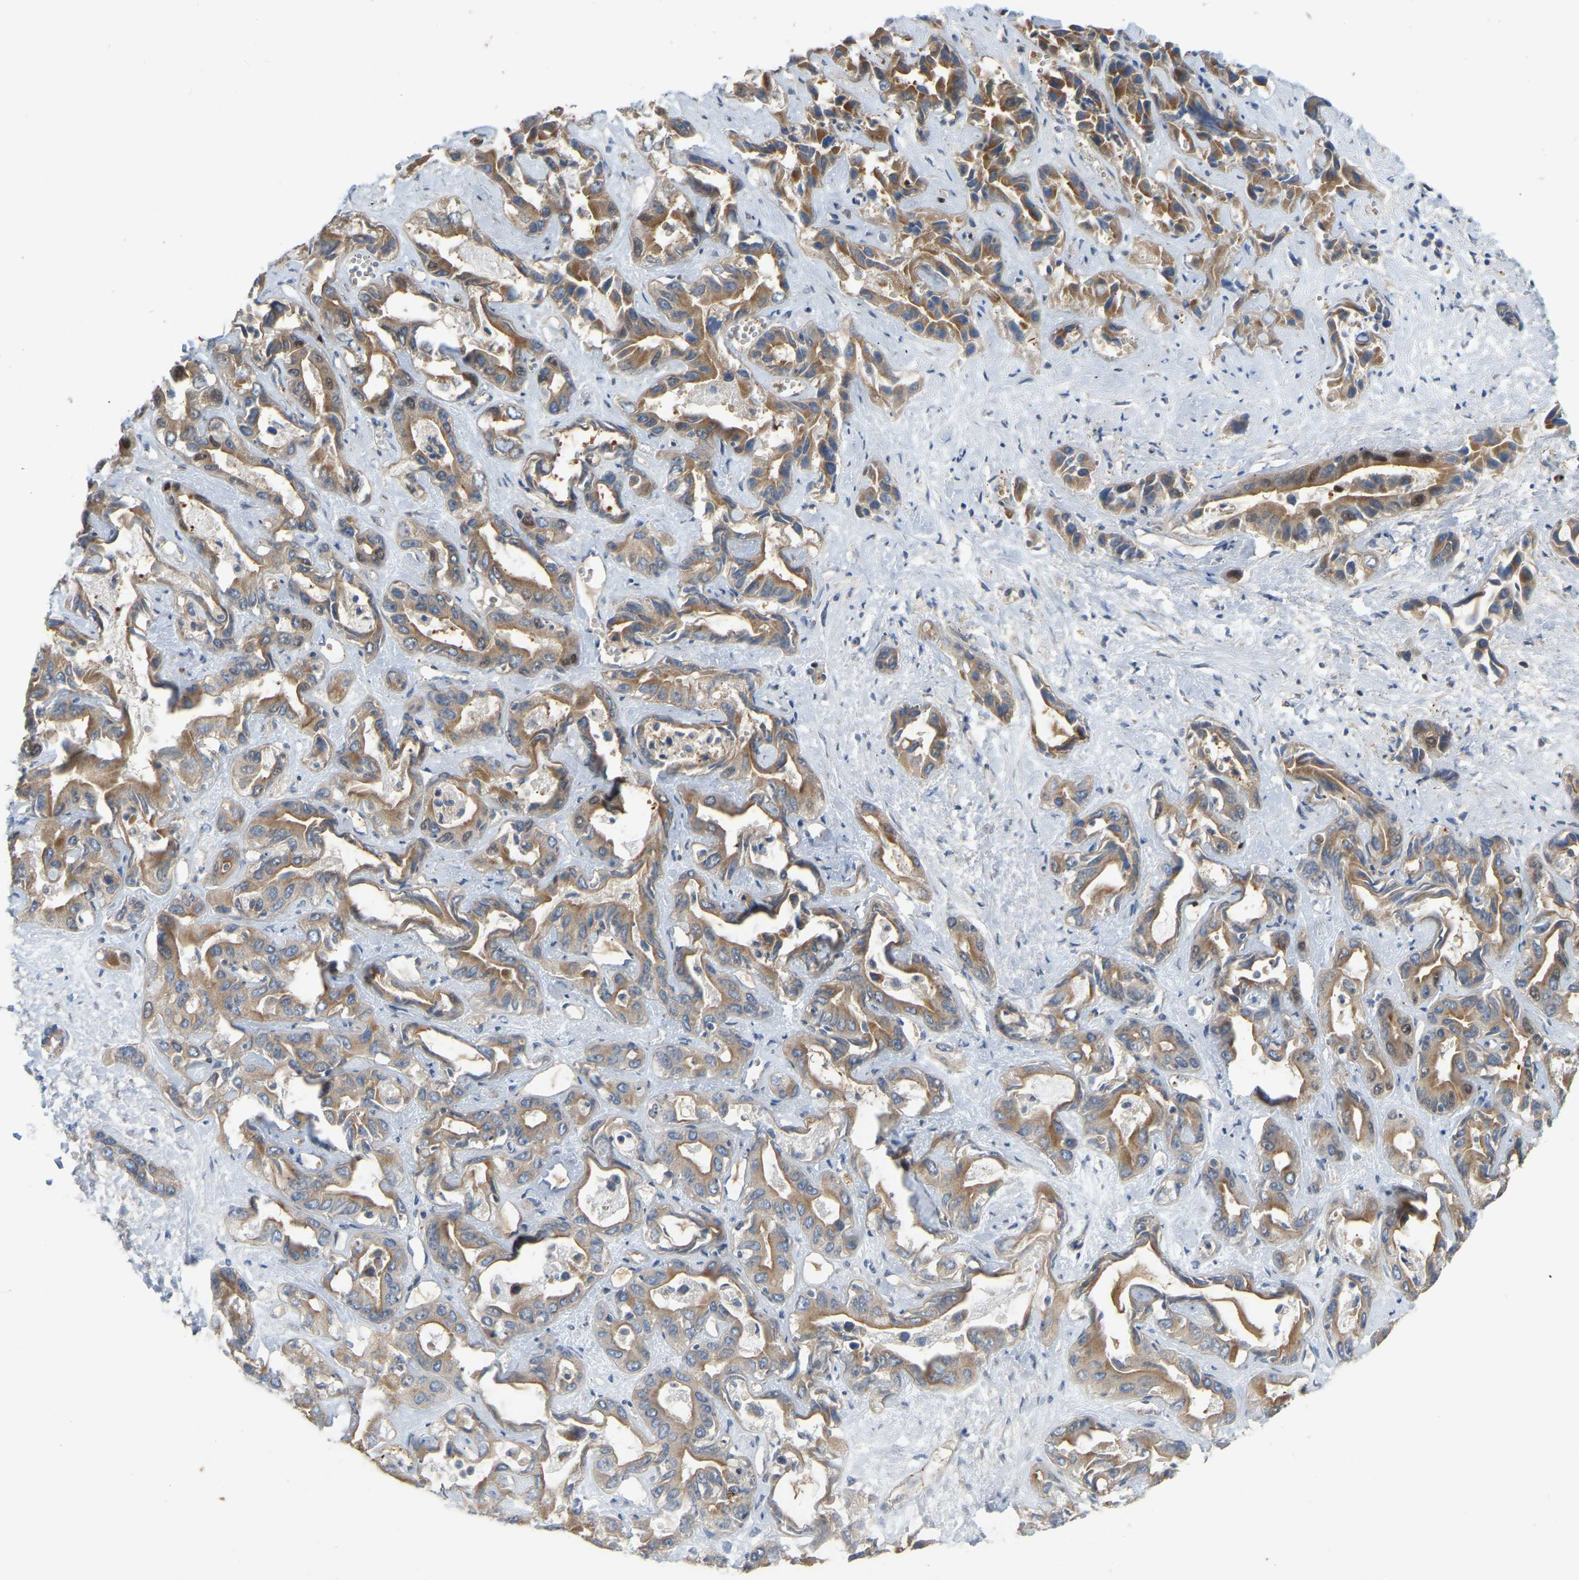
{"staining": {"intensity": "moderate", "quantity": ">75%", "location": "cytoplasmic/membranous,nuclear"}, "tissue": "liver cancer", "cell_type": "Tumor cells", "image_type": "cancer", "snomed": [{"axis": "morphology", "description": "Cholangiocarcinoma"}, {"axis": "topography", "description": "Liver"}], "caption": "Liver cancer (cholangiocarcinoma) tissue displays moderate cytoplasmic/membranous and nuclear expression in about >75% of tumor cells Nuclei are stained in blue.", "gene": "C21orf91", "patient": {"sex": "female", "age": 52}}